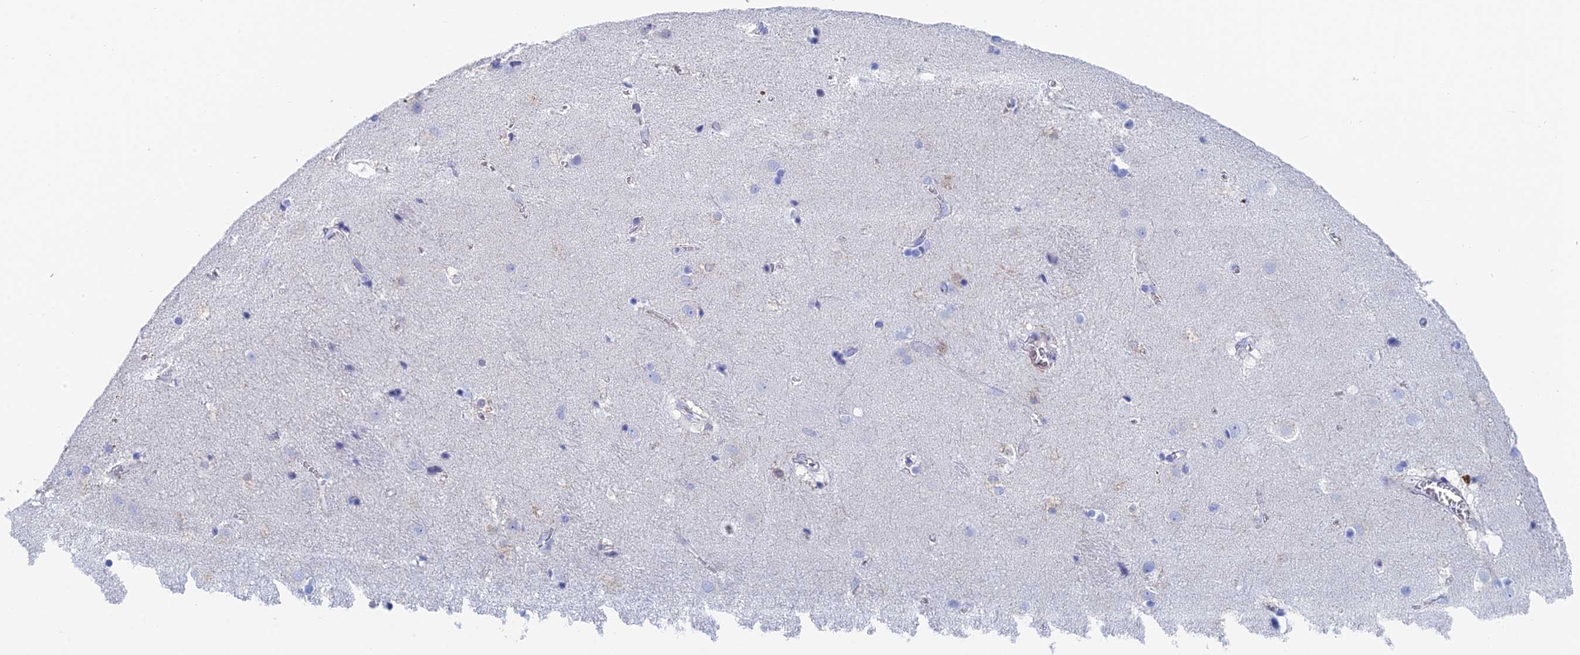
{"staining": {"intensity": "negative", "quantity": "none", "location": "none"}, "tissue": "caudate", "cell_type": "Glial cells", "image_type": "normal", "snomed": [{"axis": "morphology", "description": "Normal tissue, NOS"}, {"axis": "topography", "description": "Lateral ventricle wall"}], "caption": "This histopathology image is of unremarkable caudate stained with immunohistochemistry to label a protein in brown with the nuclei are counter-stained blue. There is no positivity in glial cells. (Immunohistochemistry, brightfield microscopy, high magnification).", "gene": "KCNK18", "patient": {"sex": "male", "age": 70}}